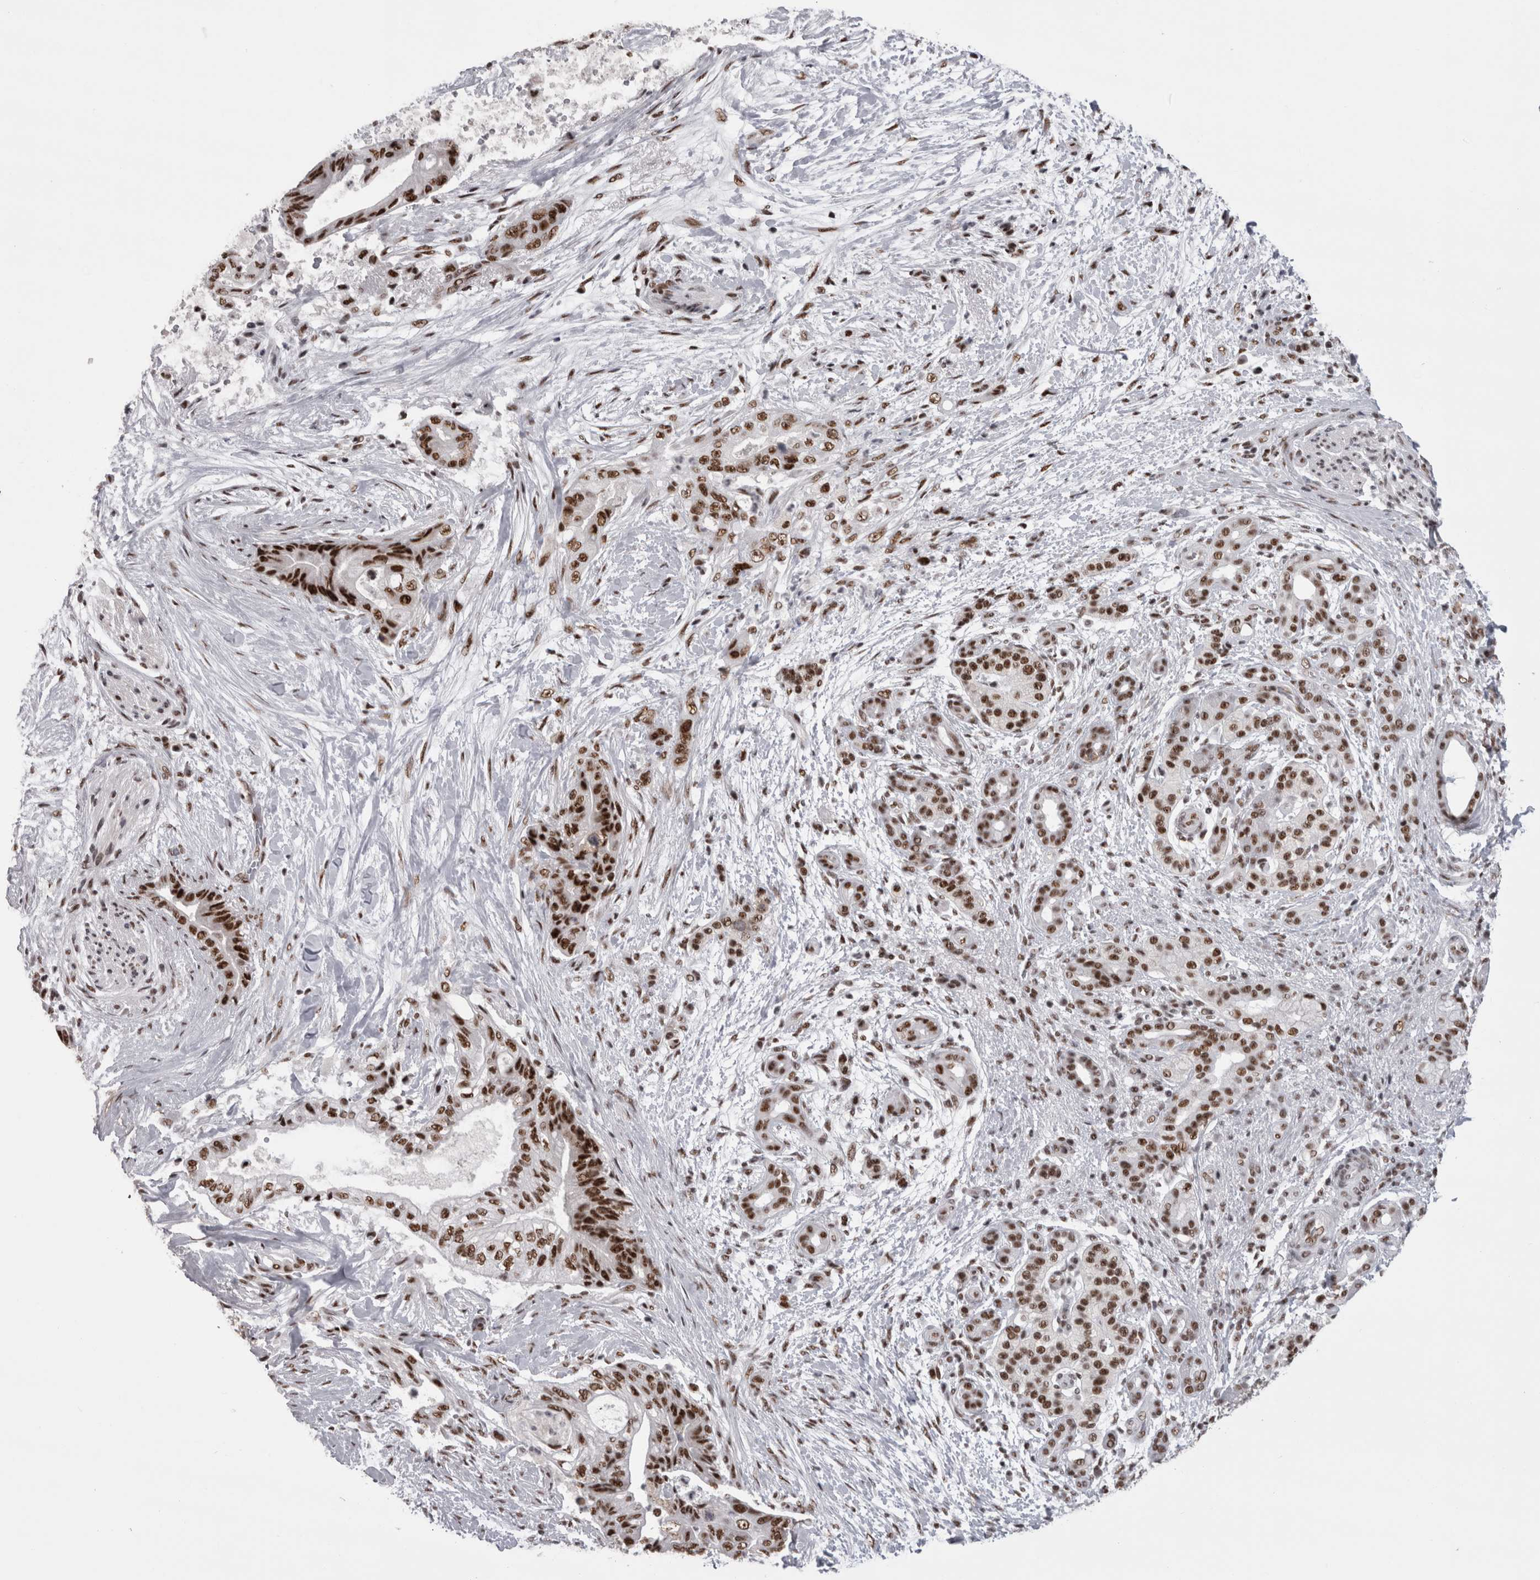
{"staining": {"intensity": "strong", "quantity": ">75%", "location": "nuclear"}, "tissue": "pancreatic cancer", "cell_type": "Tumor cells", "image_type": "cancer", "snomed": [{"axis": "morphology", "description": "Adenocarcinoma, NOS"}, {"axis": "topography", "description": "Pancreas"}], "caption": "High-power microscopy captured an immunohistochemistry photomicrograph of pancreatic cancer, revealing strong nuclear expression in approximately >75% of tumor cells. Nuclei are stained in blue.", "gene": "SNRNP40", "patient": {"sex": "male", "age": 59}}